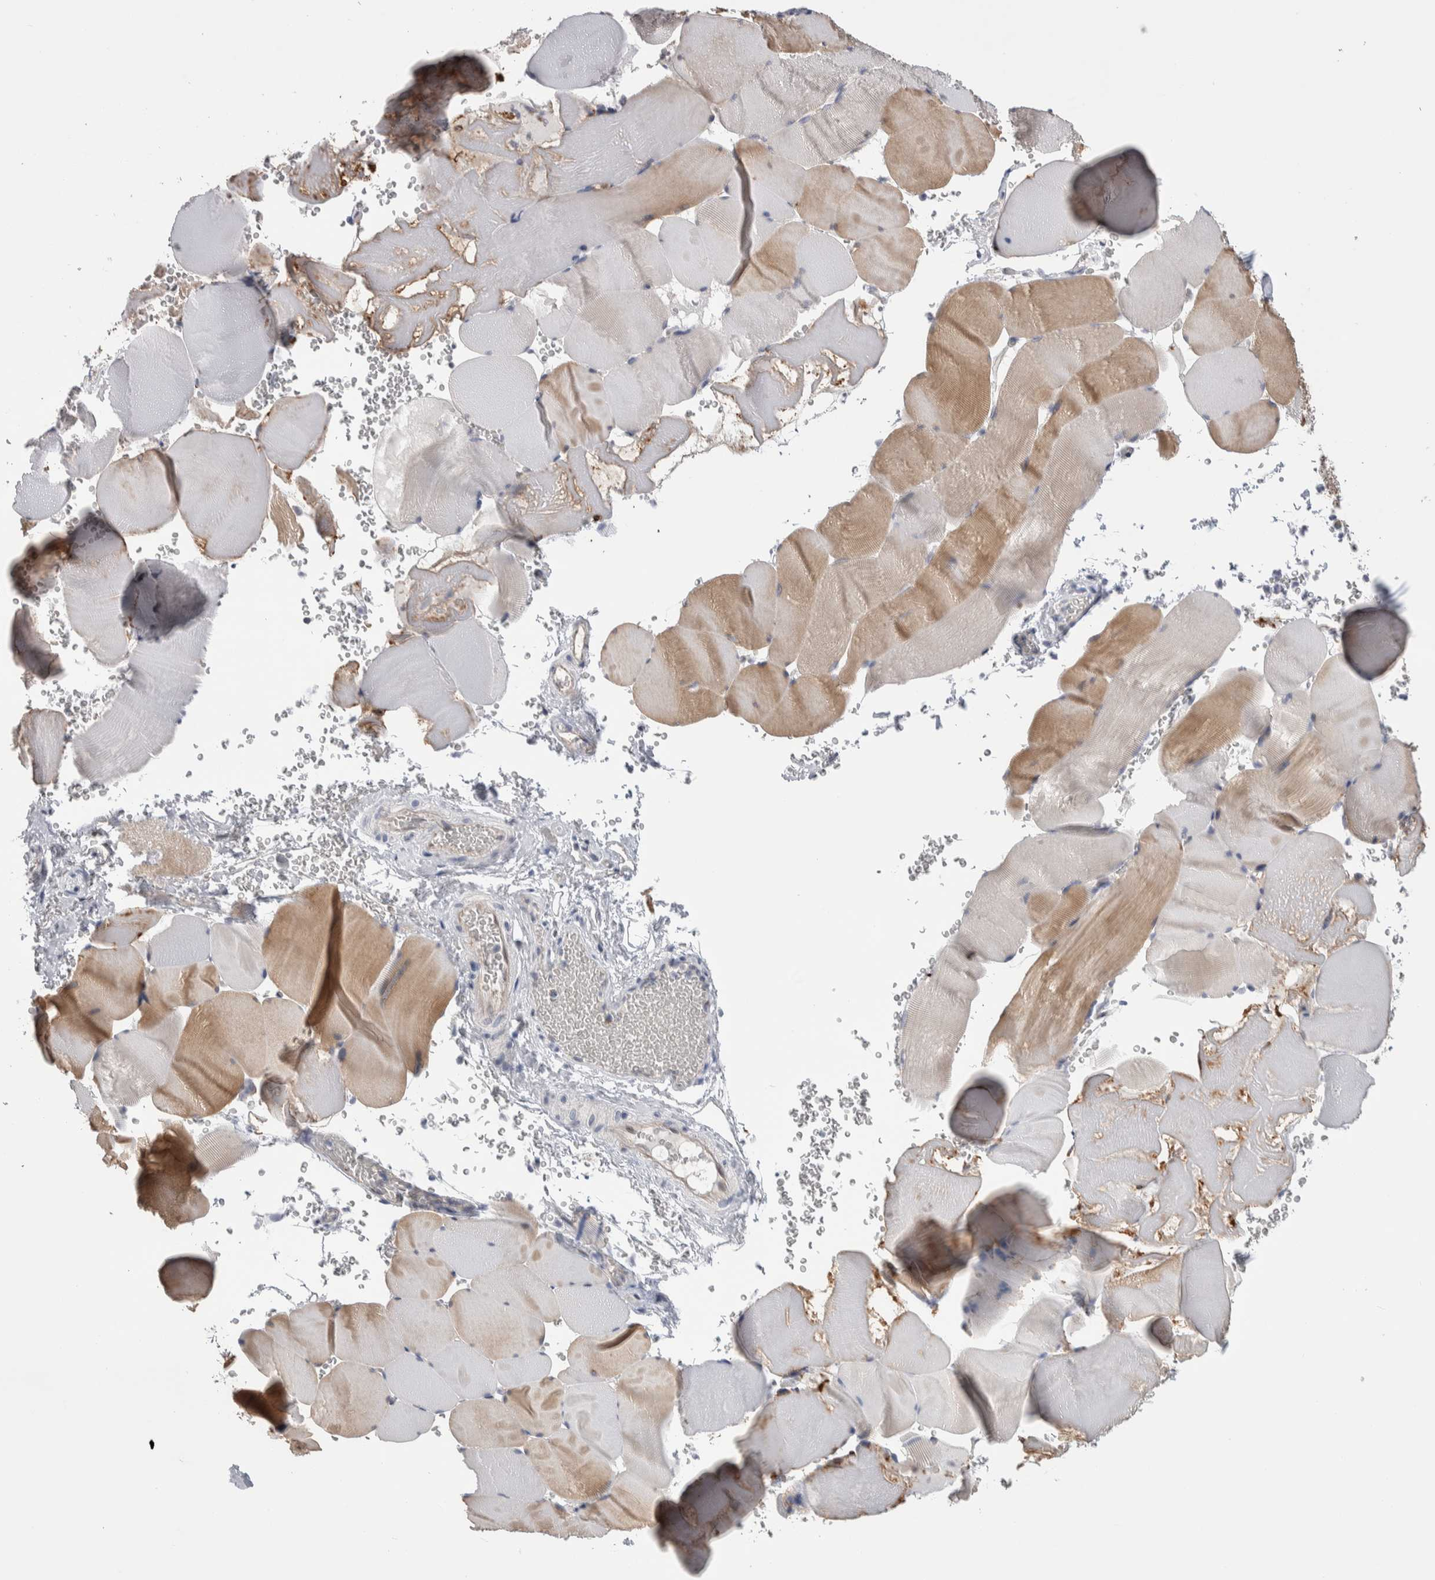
{"staining": {"intensity": "moderate", "quantity": "25%-75%", "location": "cytoplasmic/membranous"}, "tissue": "skeletal muscle", "cell_type": "Myocytes", "image_type": "normal", "snomed": [{"axis": "morphology", "description": "Normal tissue, NOS"}, {"axis": "topography", "description": "Skeletal muscle"}], "caption": "This photomicrograph displays benign skeletal muscle stained with immunohistochemistry (IHC) to label a protein in brown. The cytoplasmic/membranous of myocytes show moderate positivity for the protein. Nuclei are counter-stained blue.", "gene": "ZBTB49", "patient": {"sex": "male", "age": 62}}